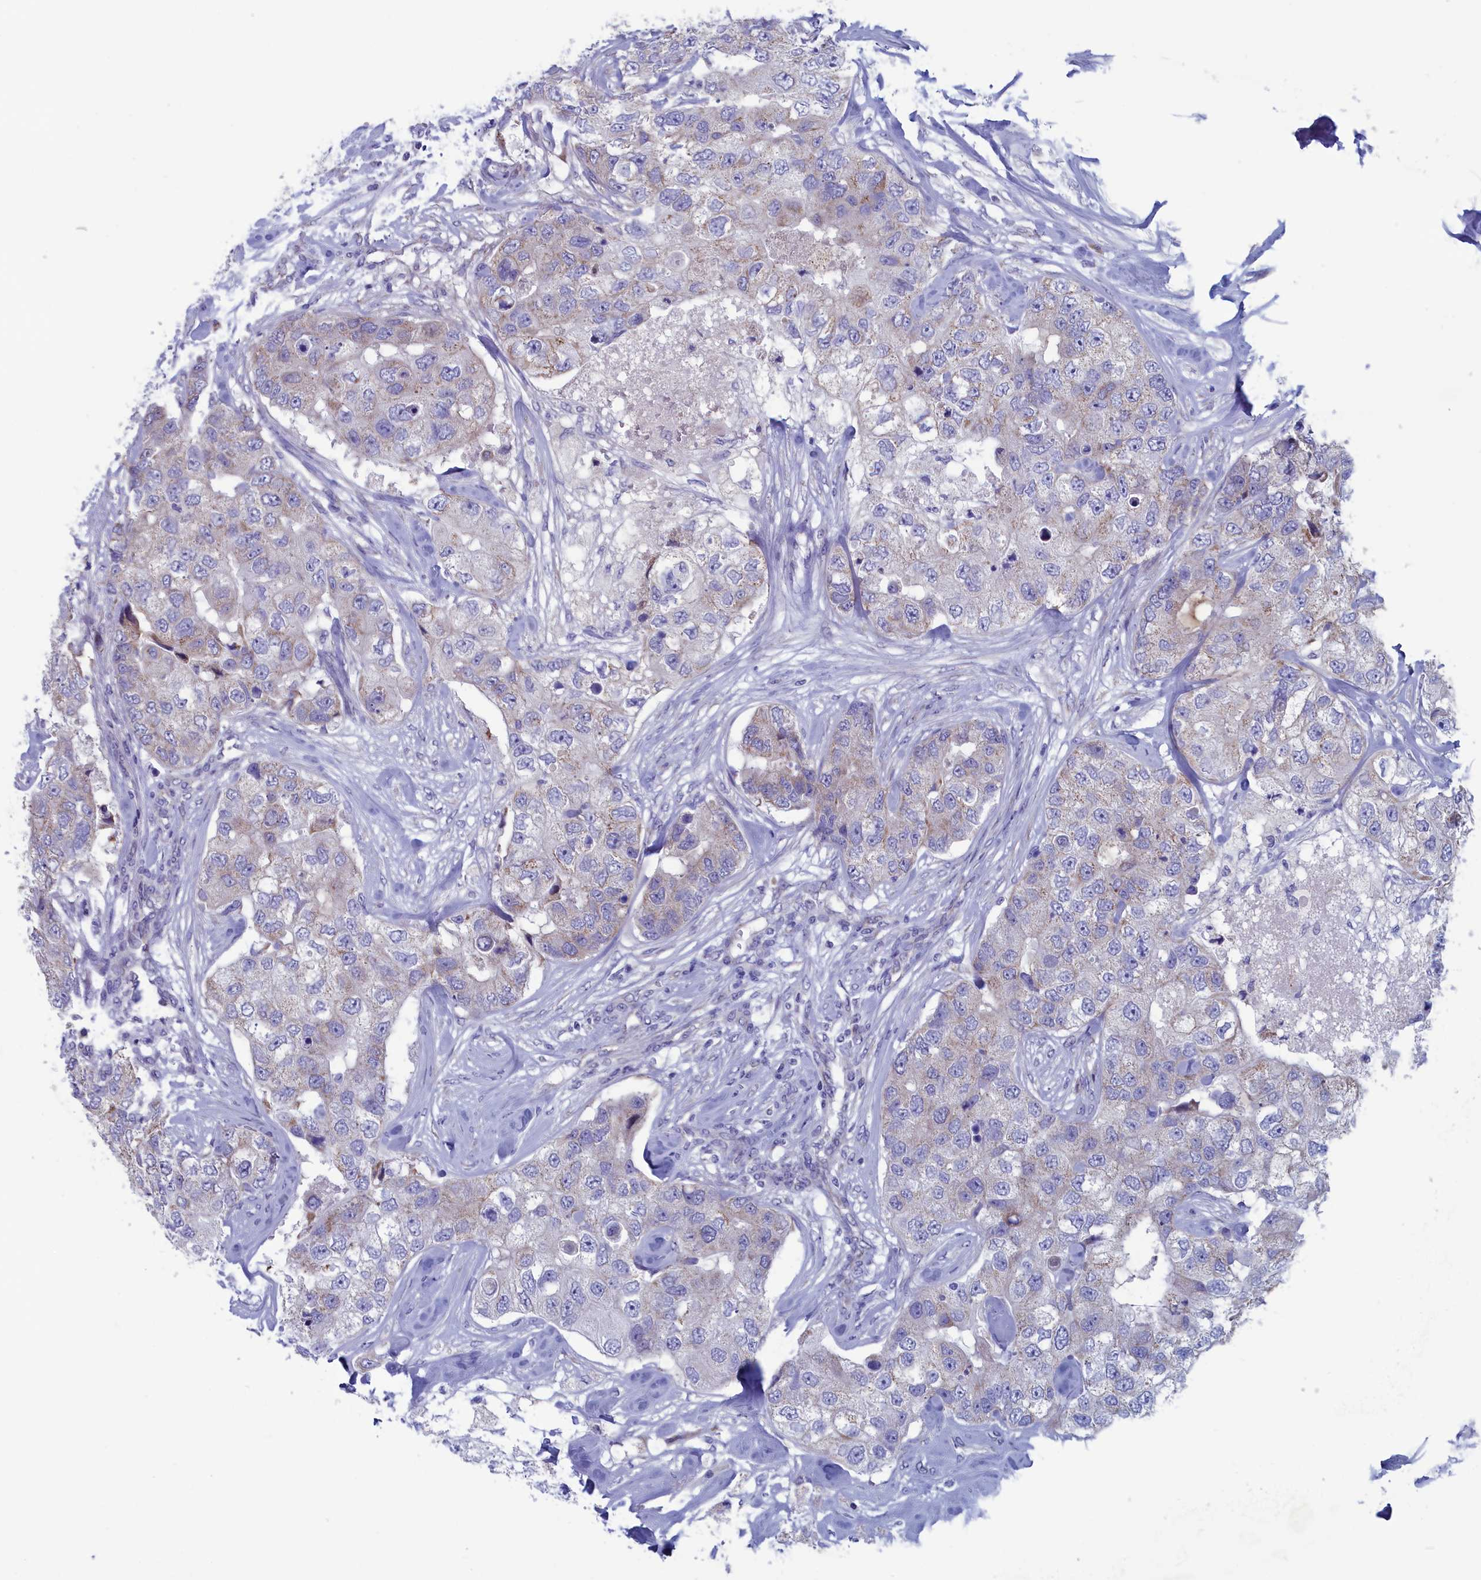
{"staining": {"intensity": "weak", "quantity": "<25%", "location": "cytoplasmic/membranous"}, "tissue": "breast cancer", "cell_type": "Tumor cells", "image_type": "cancer", "snomed": [{"axis": "morphology", "description": "Duct carcinoma"}, {"axis": "topography", "description": "Breast"}], "caption": "Image shows no significant protein positivity in tumor cells of breast intraductal carcinoma. (Immunohistochemistry (ihc), brightfield microscopy, high magnification).", "gene": "NIBAN3", "patient": {"sex": "female", "age": 62}}